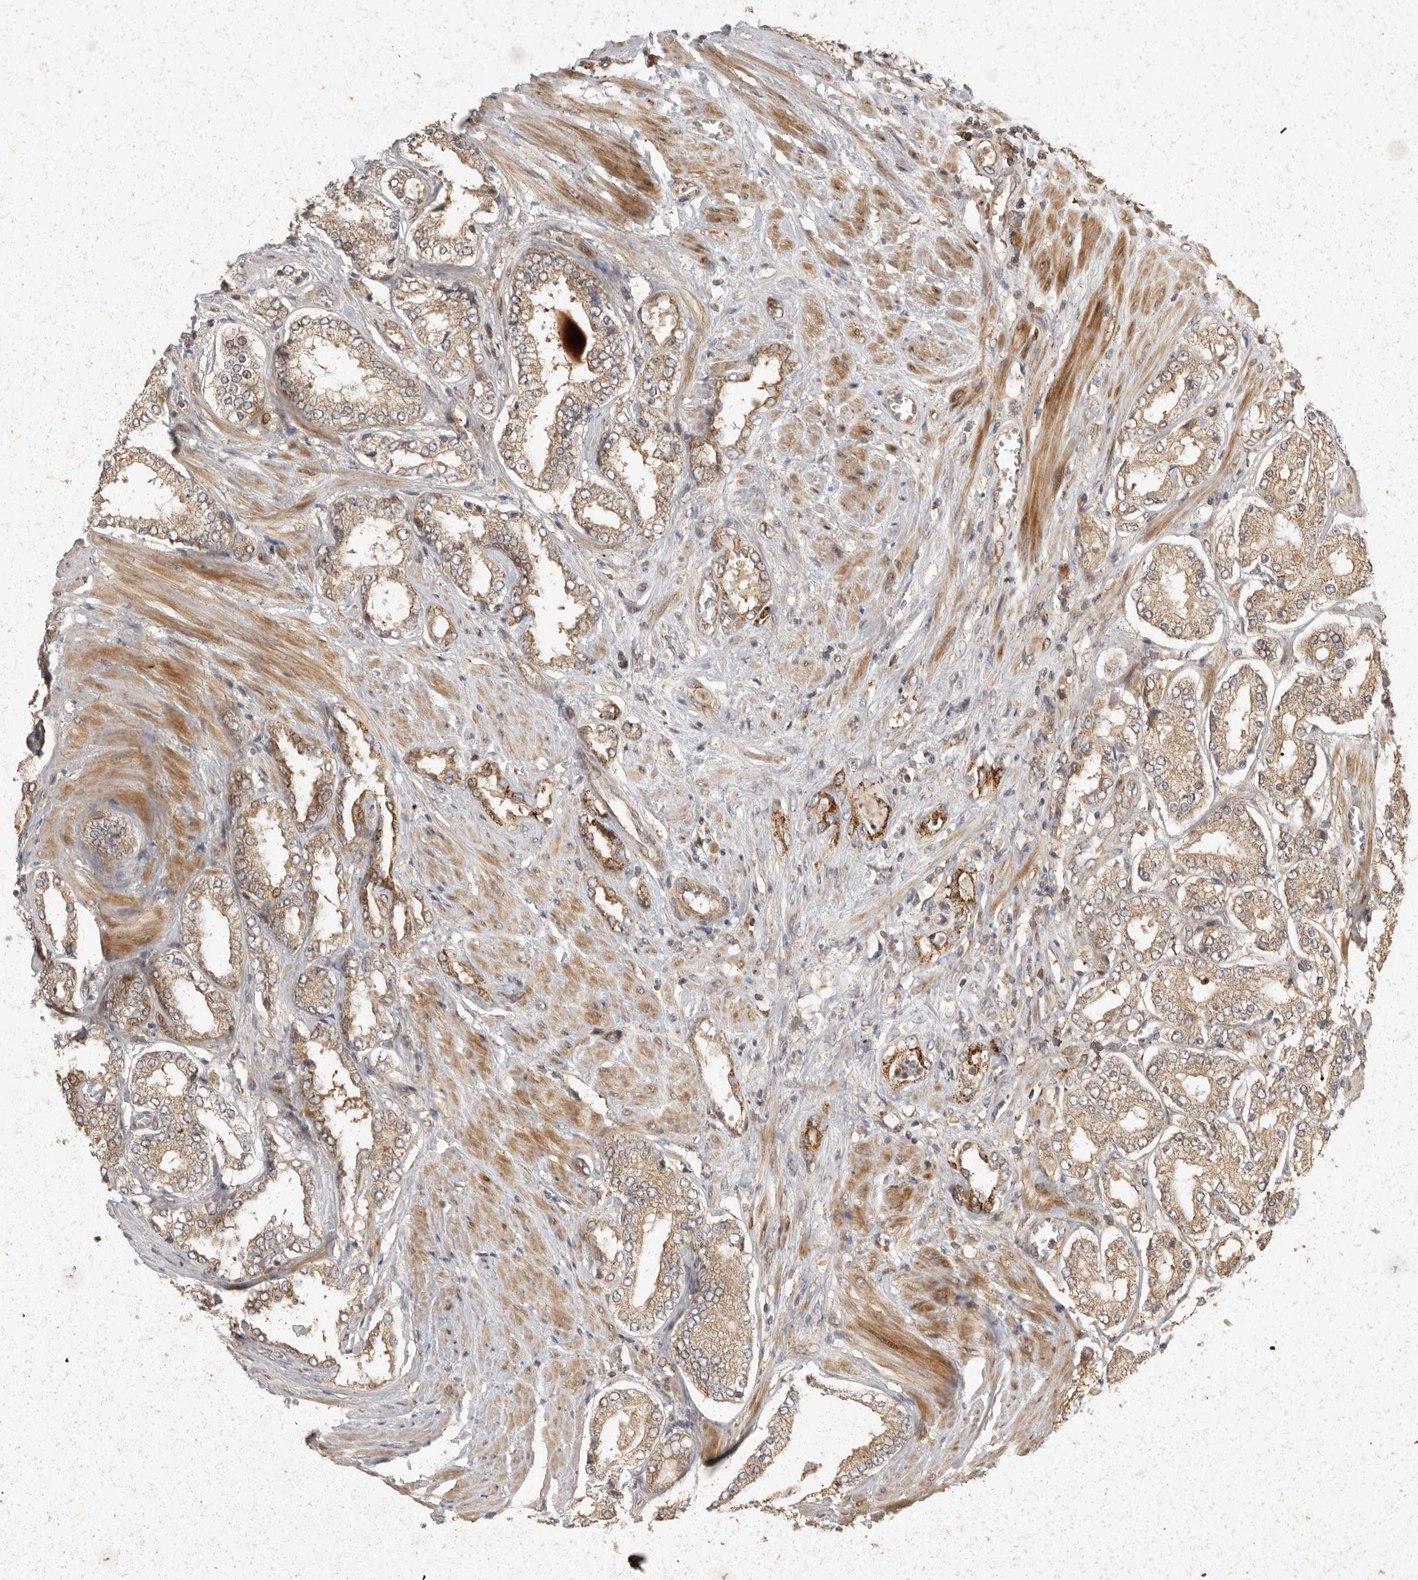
{"staining": {"intensity": "moderate", "quantity": ">75%", "location": "cytoplasmic/membranous"}, "tissue": "prostate cancer", "cell_type": "Tumor cells", "image_type": "cancer", "snomed": [{"axis": "morphology", "description": "Adenocarcinoma, Low grade"}, {"axis": "topography", "description": "Prostate"}], "caption": "A medium amount of moderate cytoplasmic/membranous positivity is present in approximately >75% of tumor cells in prostate cancer (low-grade adenocarcinoma) tissue.", "gene": "SWT1", "patient": {"sex": "male", "age": 62}}